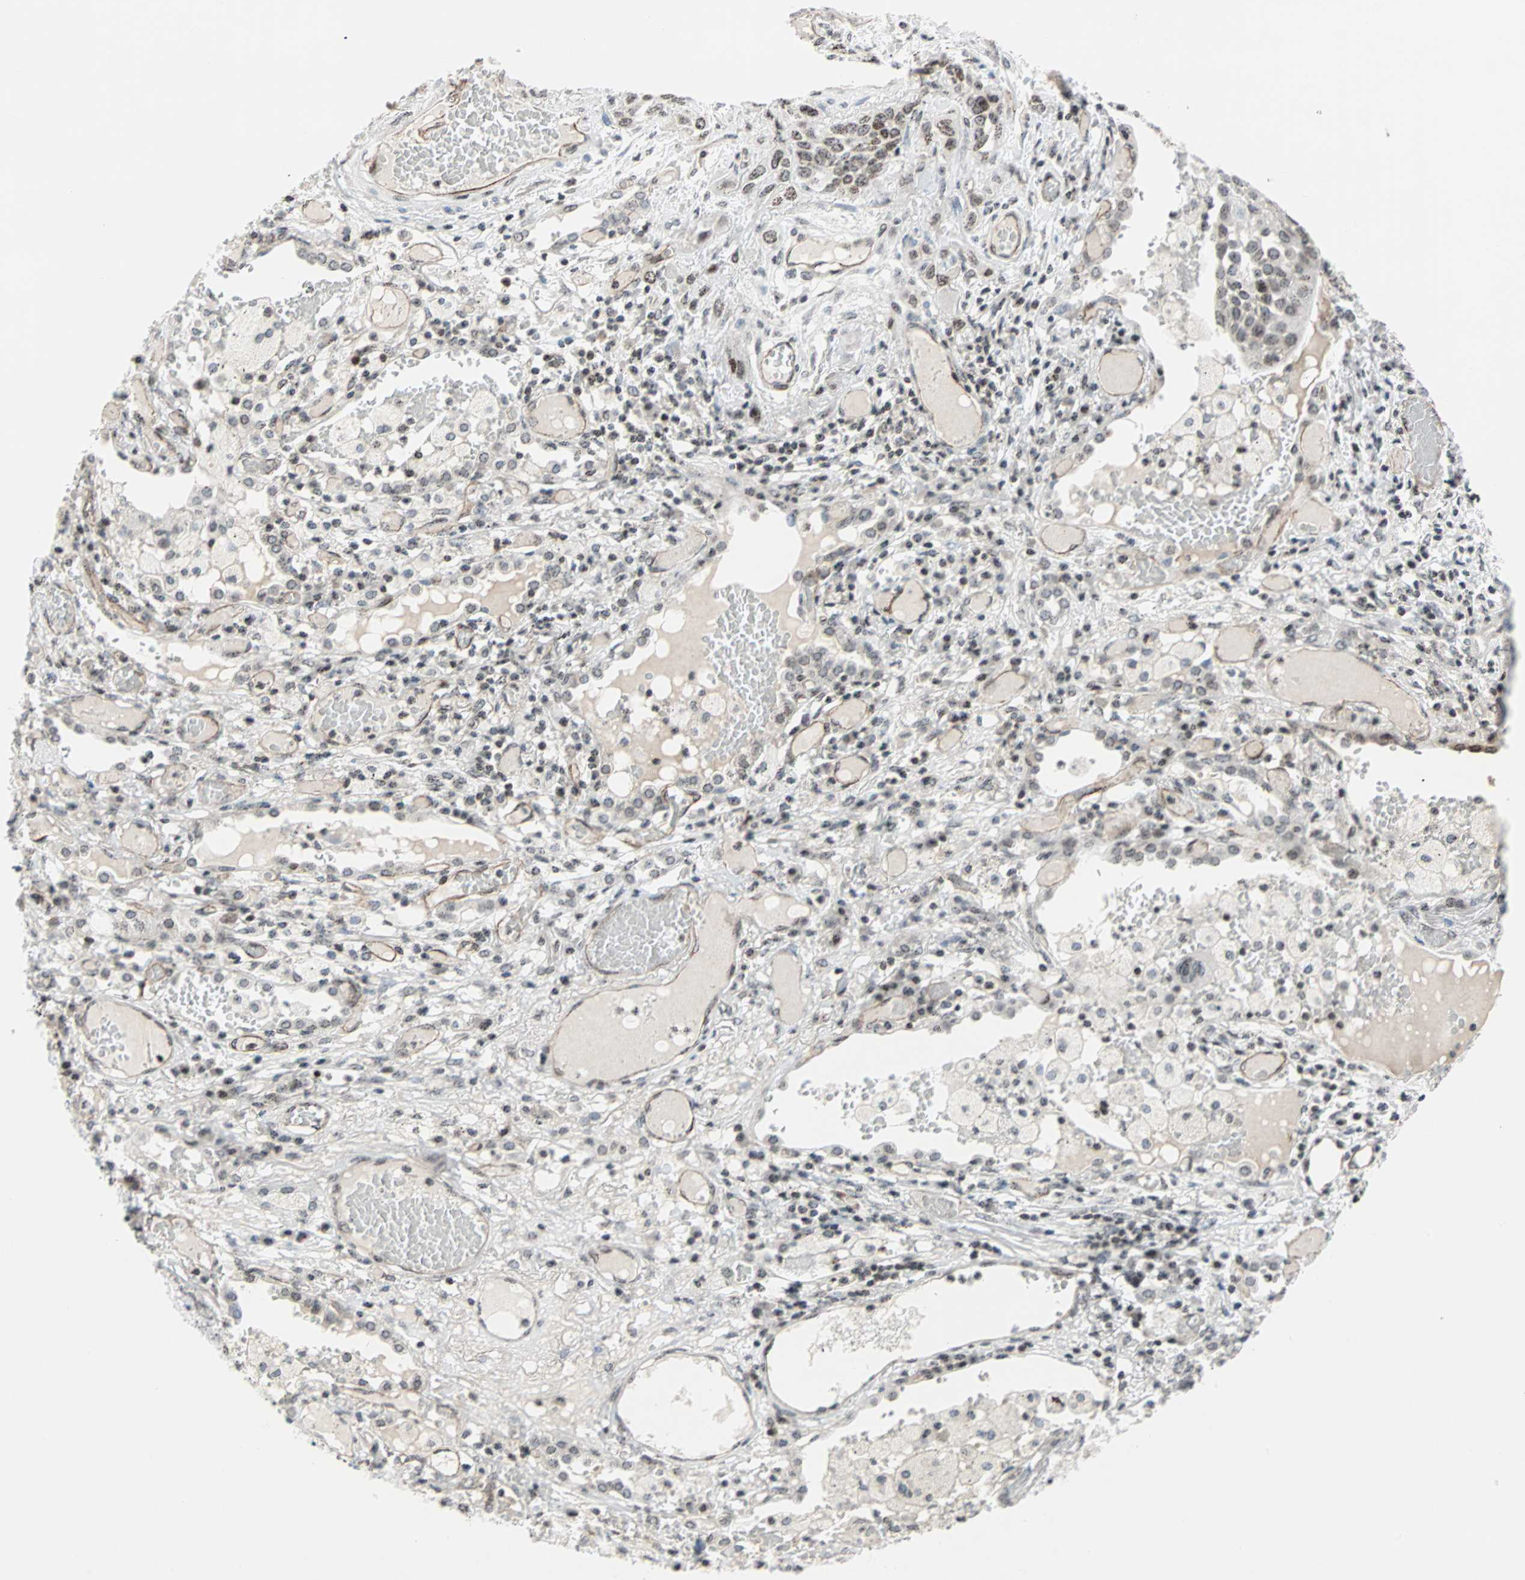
{"staining": {"intensity": "weak", "quantity": "25%-75%", "location": "nuclear"}, "tissue": "lung cancer", "cell_type": "Tumor cells", "image_type": "cancer", "snomed": [{"axis": "morphology", "description": "Squamous cell carcinoma, NOS"}, {"axis": "topography", "description": "Lung"}], "caption": "An IHC image of neoplastic tissue is shown. Protein staining in brown labels weak nuclear positivity in lung cancer (squamous cell carcinoma) within tumor cells.", "gene": "CENPA", "patient": {"sex": "male", "age": 71}}